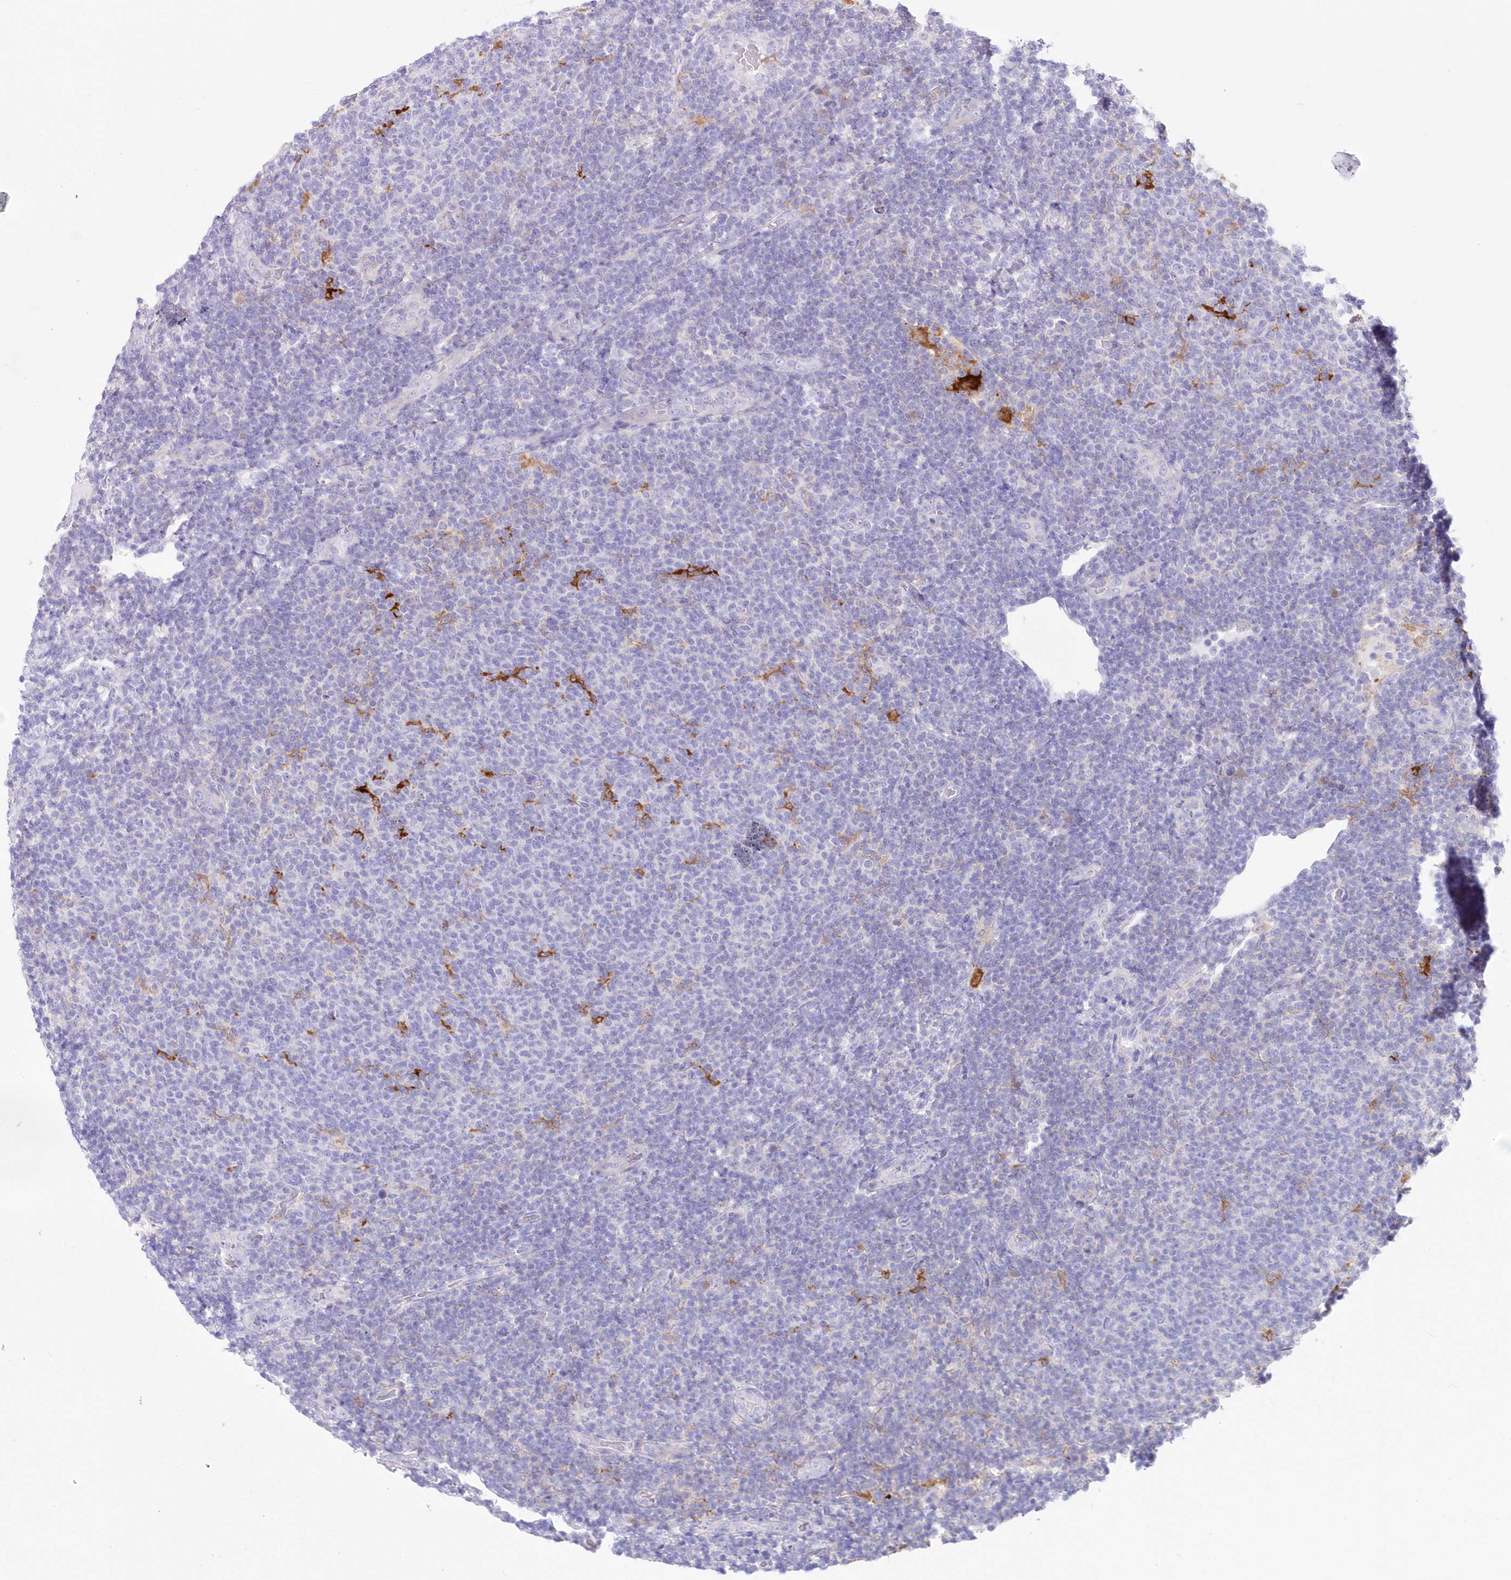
{"staining": {"intensity": "negative", "quantity": "none", "location": "none"}, "tissue": "lymphoma", "cell_type": "Tumor cells", "image_type": "cancer", "snomed": [{"axis": "morphology", "description": "Malignant lymphoma, non-Hodgkin's type, Low grade"}, {"axis": "topography", "description": "Lymph node"}], "caption": "Lymphoma stained for a protein using immunohistochemistry (IHC) shows no expression tumor cells.", "gene": "DNAJC19", "patient": {"sex": "male", "age": 66}}